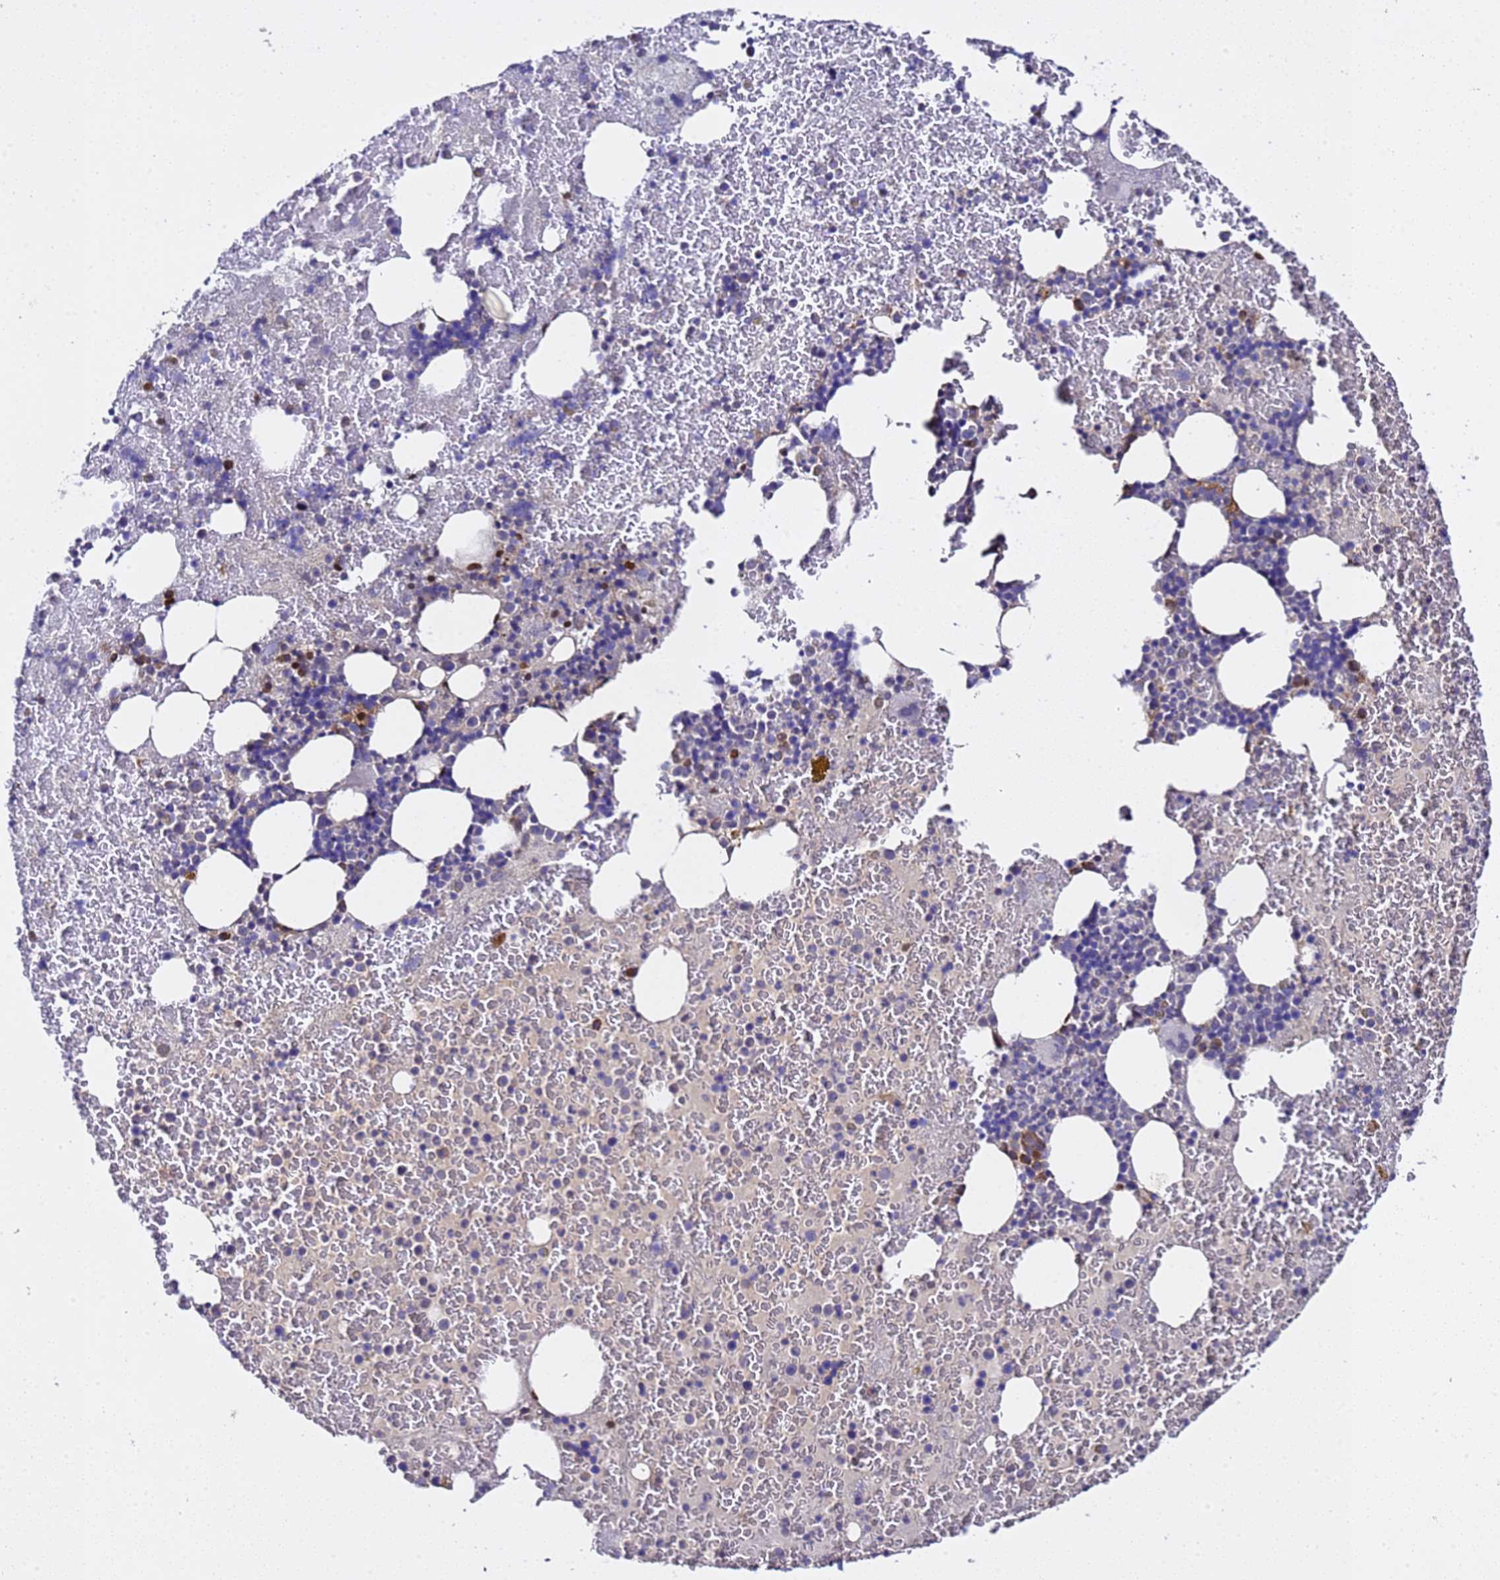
{"staining": {"intensity": "negative", "quantity": "none", "location": "none"}, "tissue": "bone marrow", "cell_type": "Hematopoietic cells", "image_type": "normal", "snomed": [{"axis": "morphology", "description": "Normal tissue, NOS"}, {"axis": "topography", "description": "Bone marrow"}], "caption": "This is an immunohistochemistry (IHC) micrograph of benign bone marrow. There is no positivity in hematopoietic cells.", "gene": "ALG3", "patient": {"sex": "male", "age": 26}}